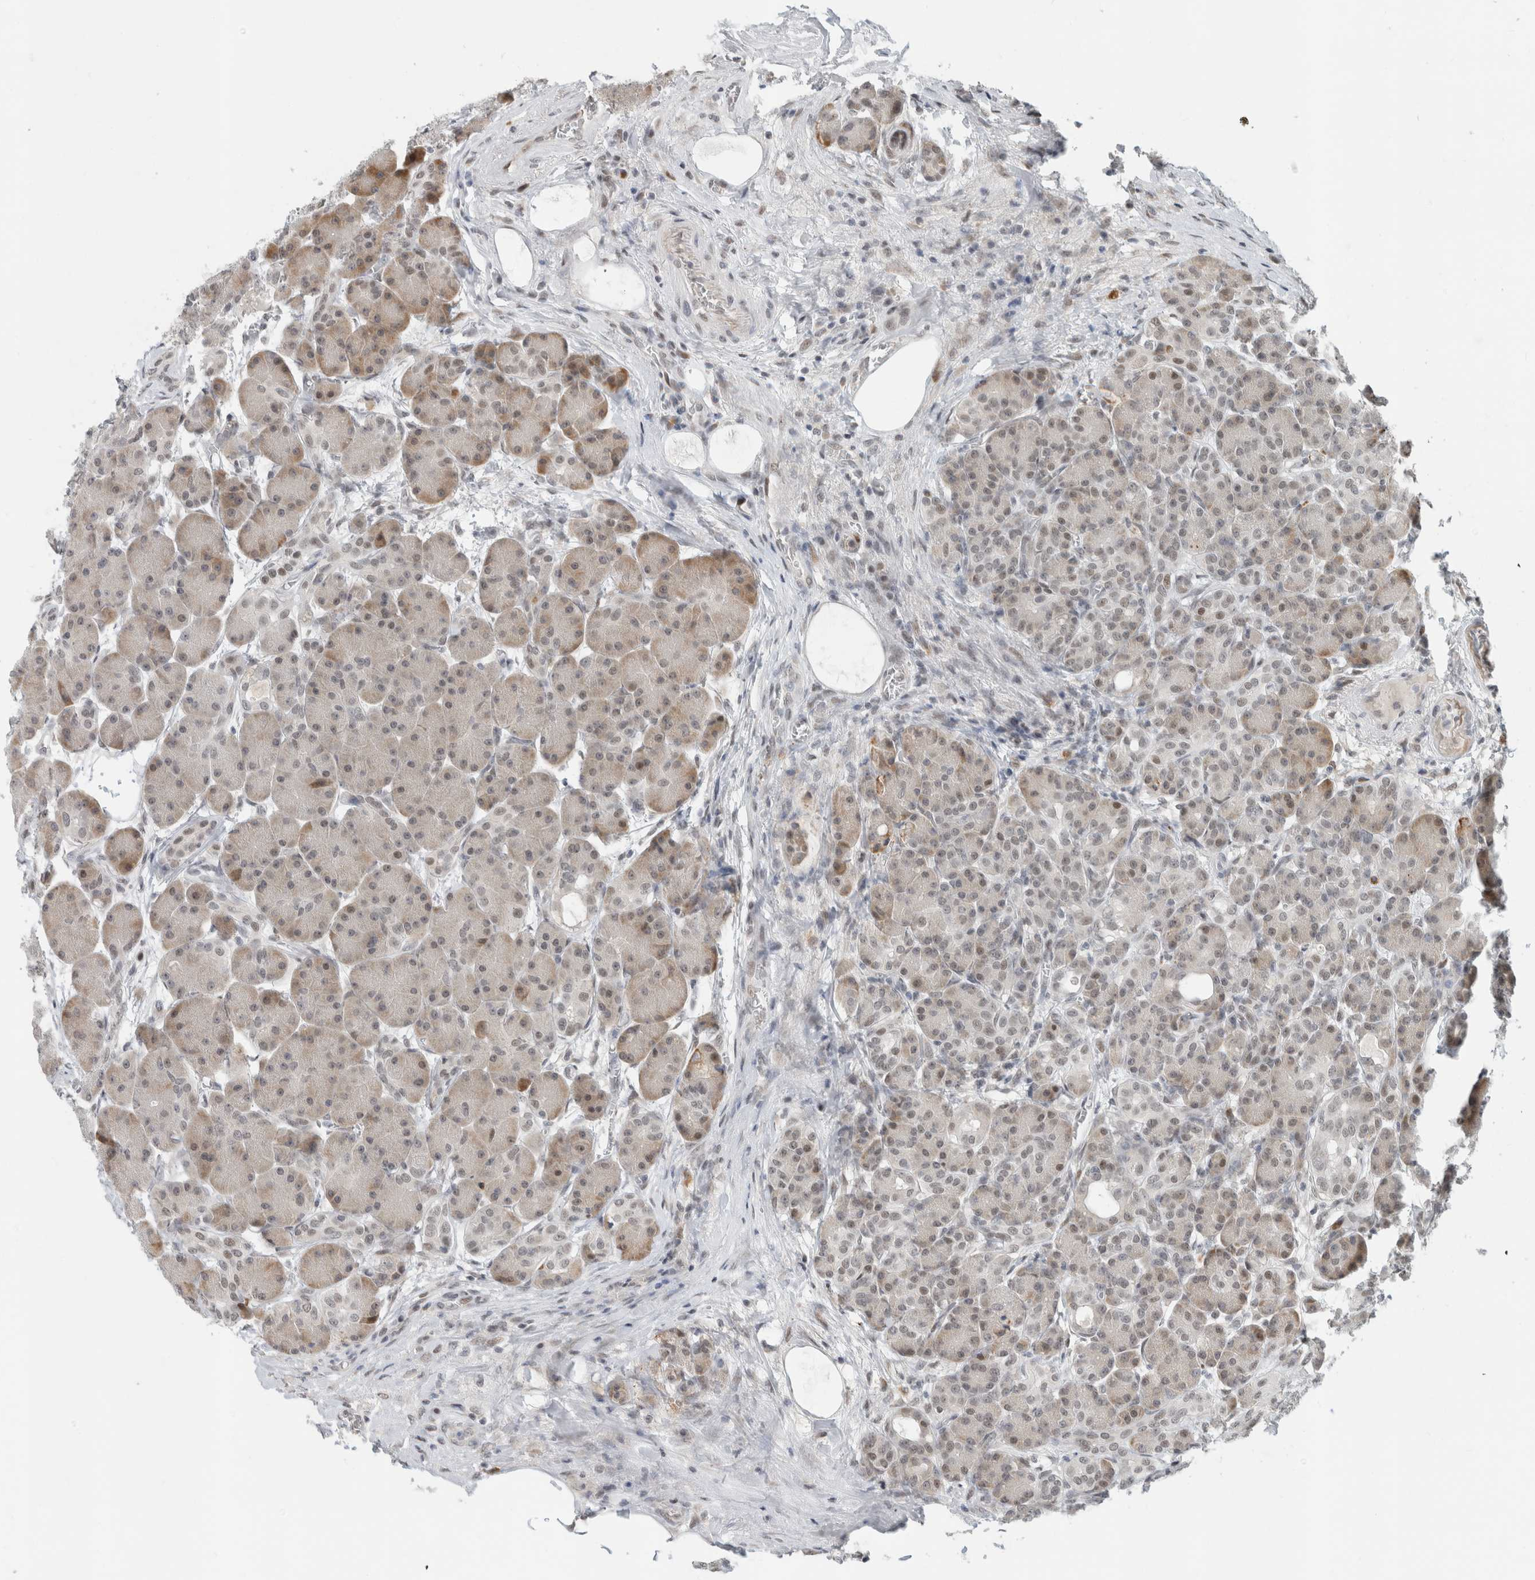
{"staining": {"intensity": "moderate", "quantity": "25%-75%", "location": "cytoplasmic/membranous"}, "tissue": "pancreas", "cell_type": "Exocrine glandular cells", "image_type": "normal", "snomed": [{"axis": "morphology", "description": "Normal tissue, NOS"}, {"axis": "topography", "description": "Pancreas"}], "caption": "Immunohistochemistry photomicrograph of benign pancreas: human pancreas stained using immunohistochemistry (IHC) demonstrates medium levels of moderate protein expression localized specifically in the cytoplasmic/membranous of exocrine glandular cells, appearing as a cytoplasmic/membranous brown color.", "gene": "HNRNPR", "patient": {"sex": "male", "age": 63}}